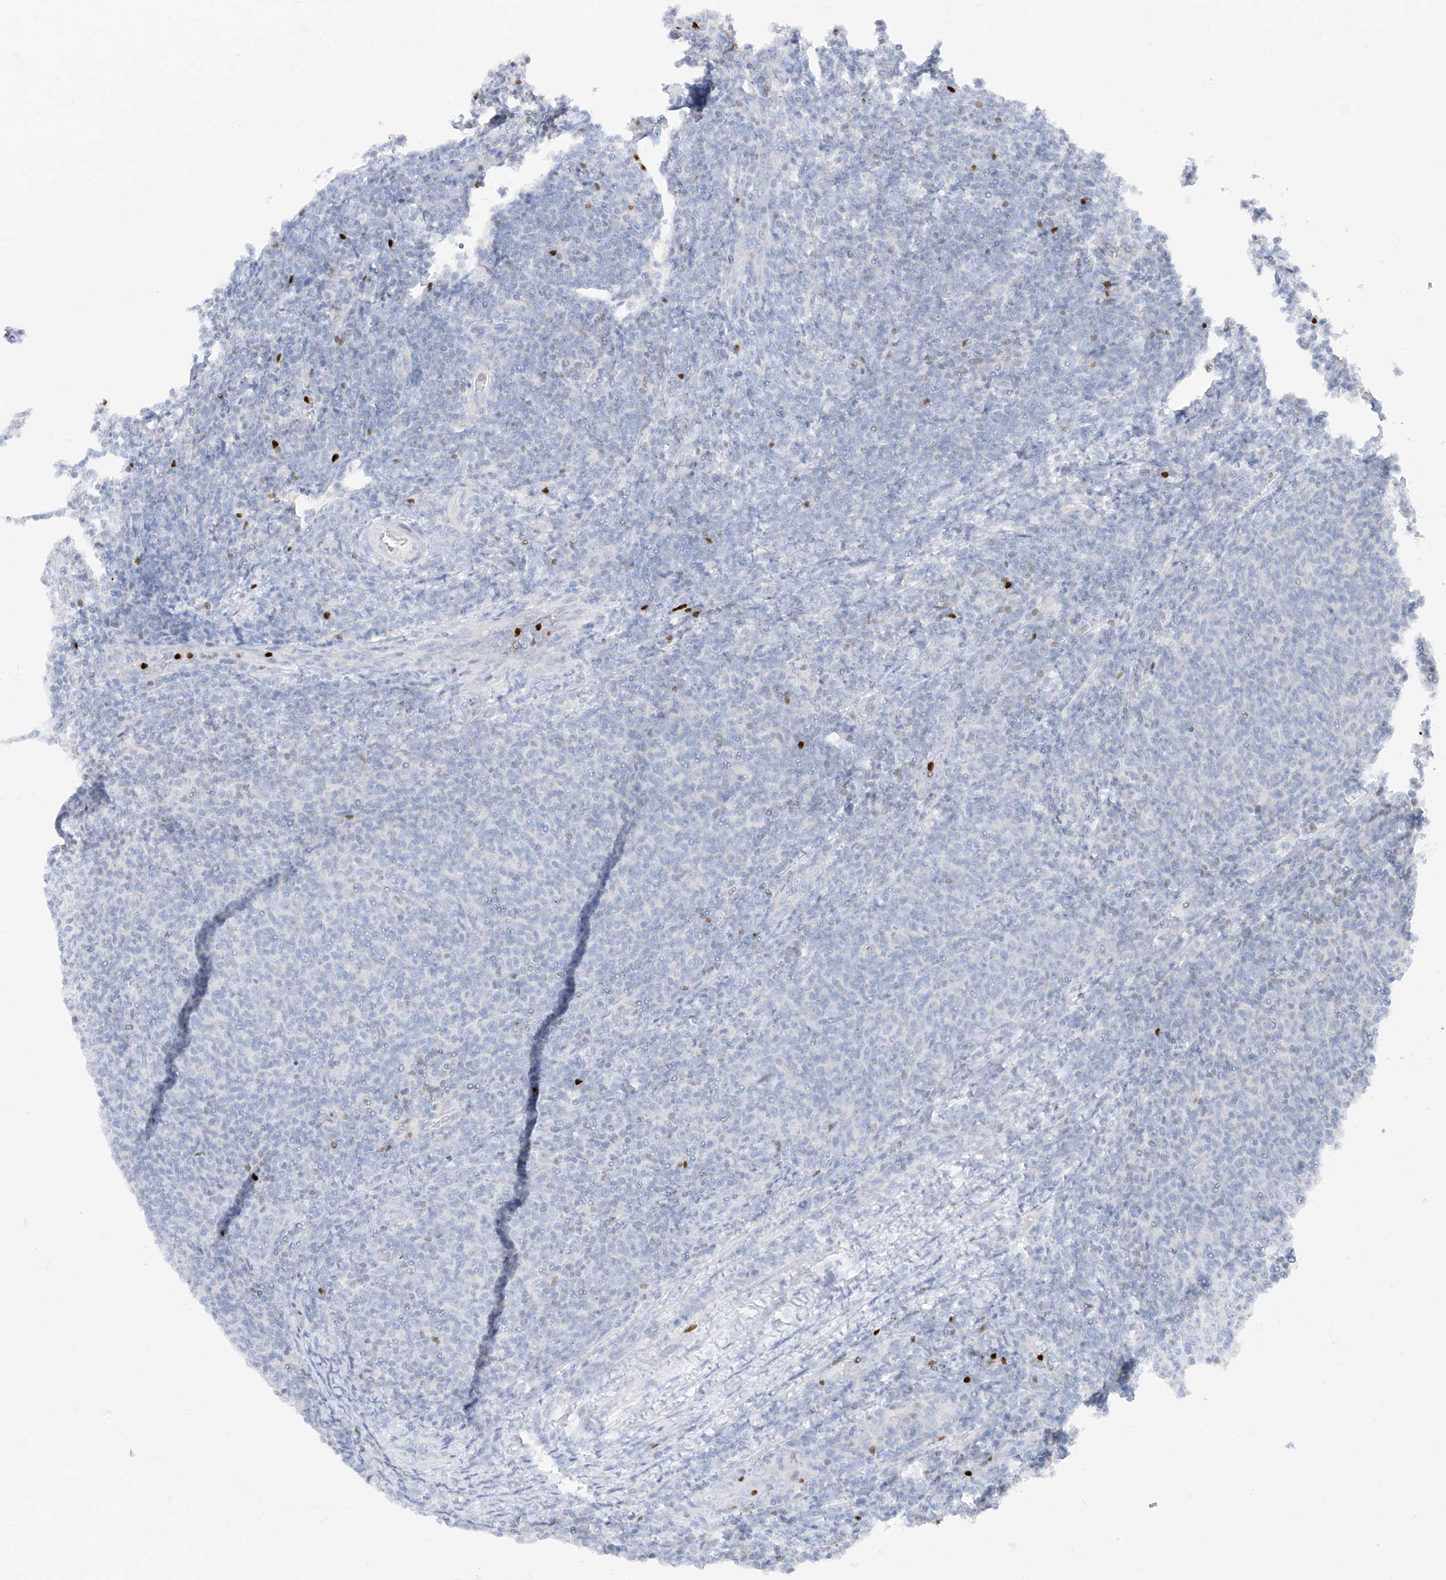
{"staining": {"intensity": "negative", "quantity": "none", "location": "none"}, "tissue": "lymphoma", "cell_type": "Tumor cells", "image_type": "cancer", "snomed": [{"axis": "morphology", "description": "Malignant lymphoma, non-Hodgkin's type, Low grade"}, {"axis": "topography", "description": "Lymph node"}], "caption": "Immunohistochemistry histopathology image of human lymphoma stained for a protein (brown), which displays no positivity in tumor cells.", "gene": "TBX21", "patient": {"sex": "male", "age": 66}}